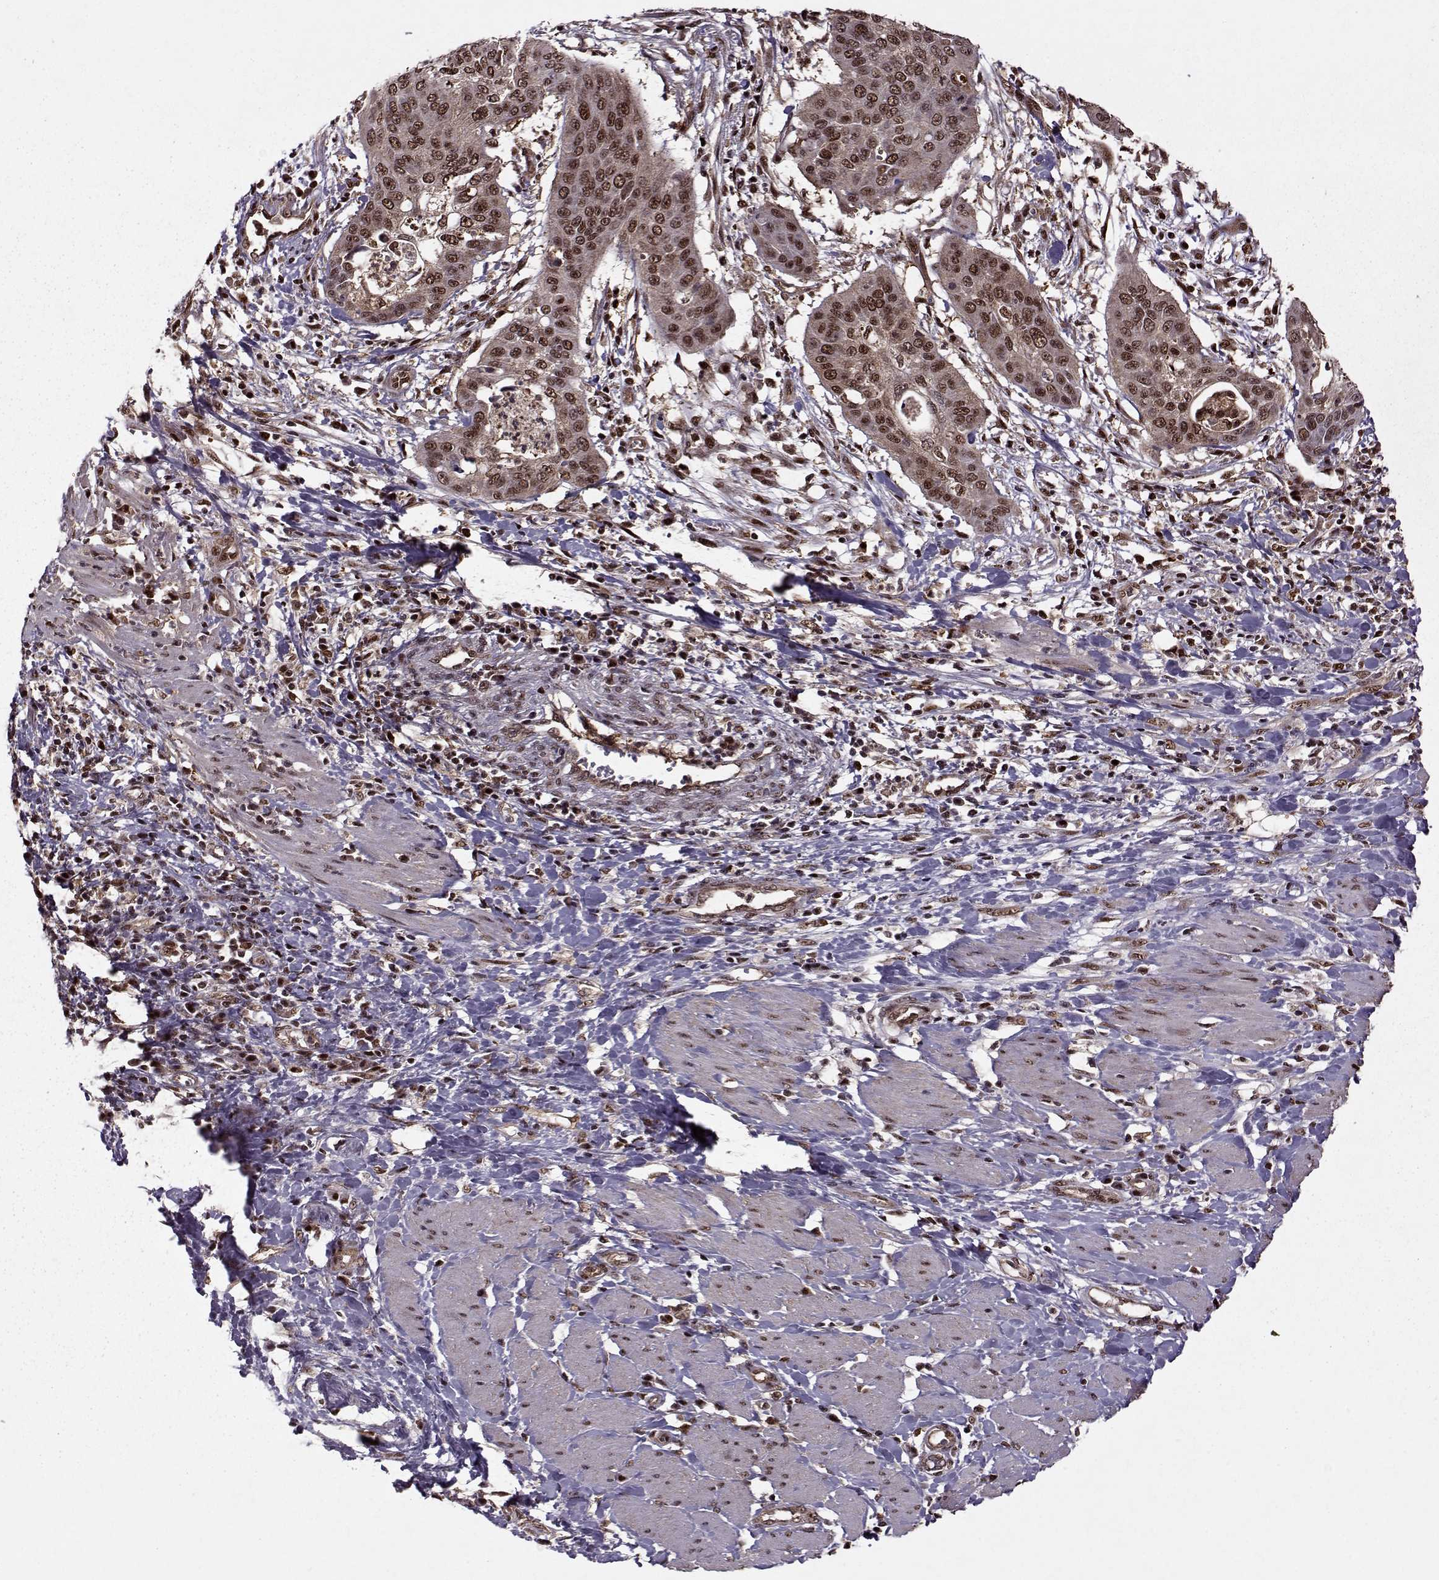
{"staining": {"intensity": "moderate", "quantity": ">75%", "location": "cytoplasmic/membranous,nuclear"}, "tissue": "cervical cancer", "cell_type": "Tumor cells", "image_type": "cancer", "snomed": [{"axis": "morphology", "description": "Squamous cell carcinoma, NOS"}, {"axis": "topography", "description": "Cervix"}], "caption": "Tumor cells show medium levels of moderate cytoplasmic/membranous and nuclear staining in about >75% of cells in cervical squamous cell carcinoma. (DAB = brown stain, brightfield microscopy at high magnification).", "gene": "PSMA7", "patient": {"sex": "female", "age": 39}}